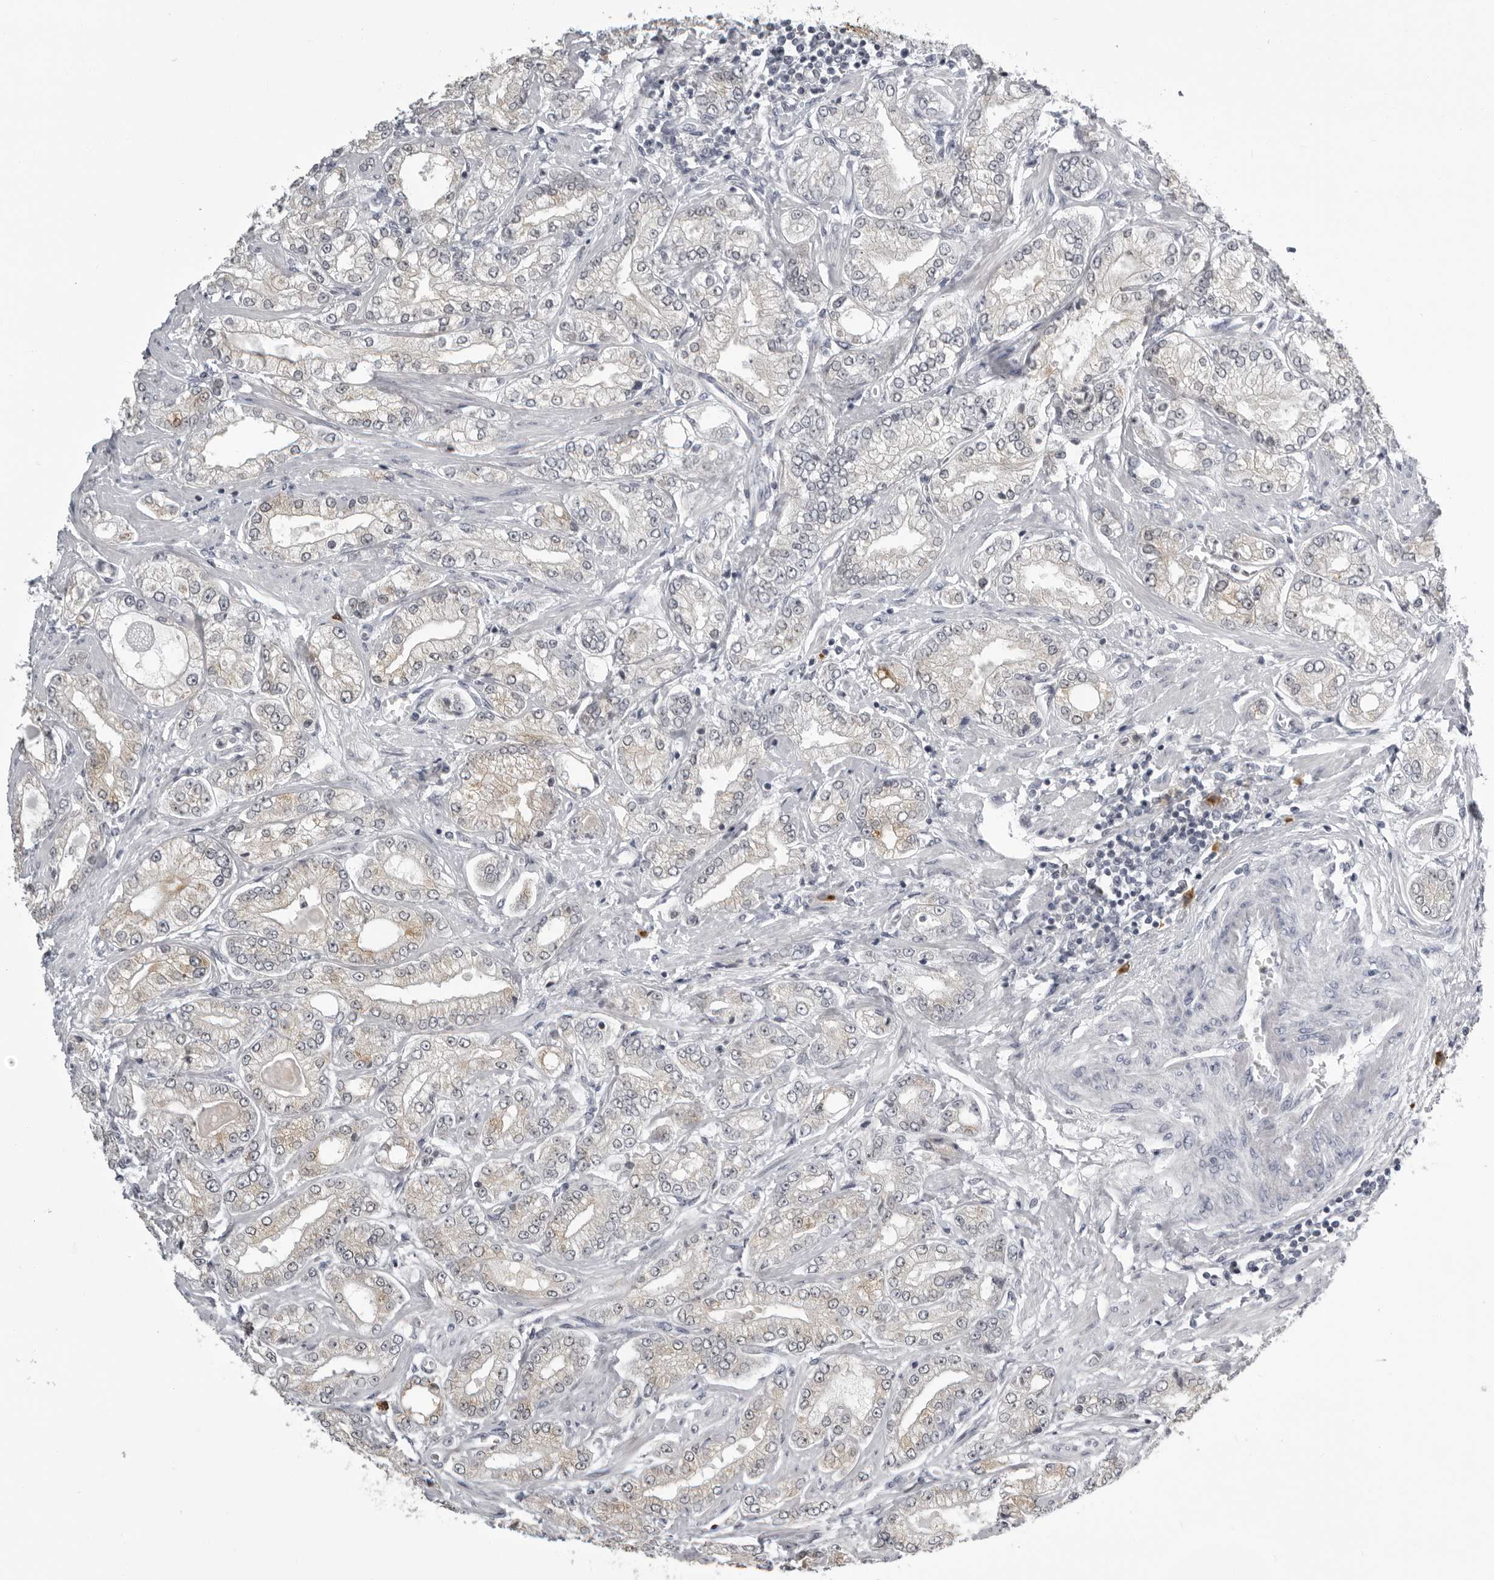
{"staining": {"intensity": "moderate", "quantity": "<25%", "location": "cytoplasmic/membranous"}, "tissue": "prostate cancer", "cell_type": "Tumor cells", "image_type": "cancer", "snomed": [{"axis": "morphology", "description": "Adenocarcinoma, Low grade"}, {"axis": "topography", "description": "Prostate"}], "caption": "The micrograph reveals staining of prostate cancer (low-grade adenocarcinoma), revealing moderate cytoplasmic/membranous protein staining (brown color) within tumor cells.", "gene": "RTCA", "patient": {"sex": "male", "age": 62}}